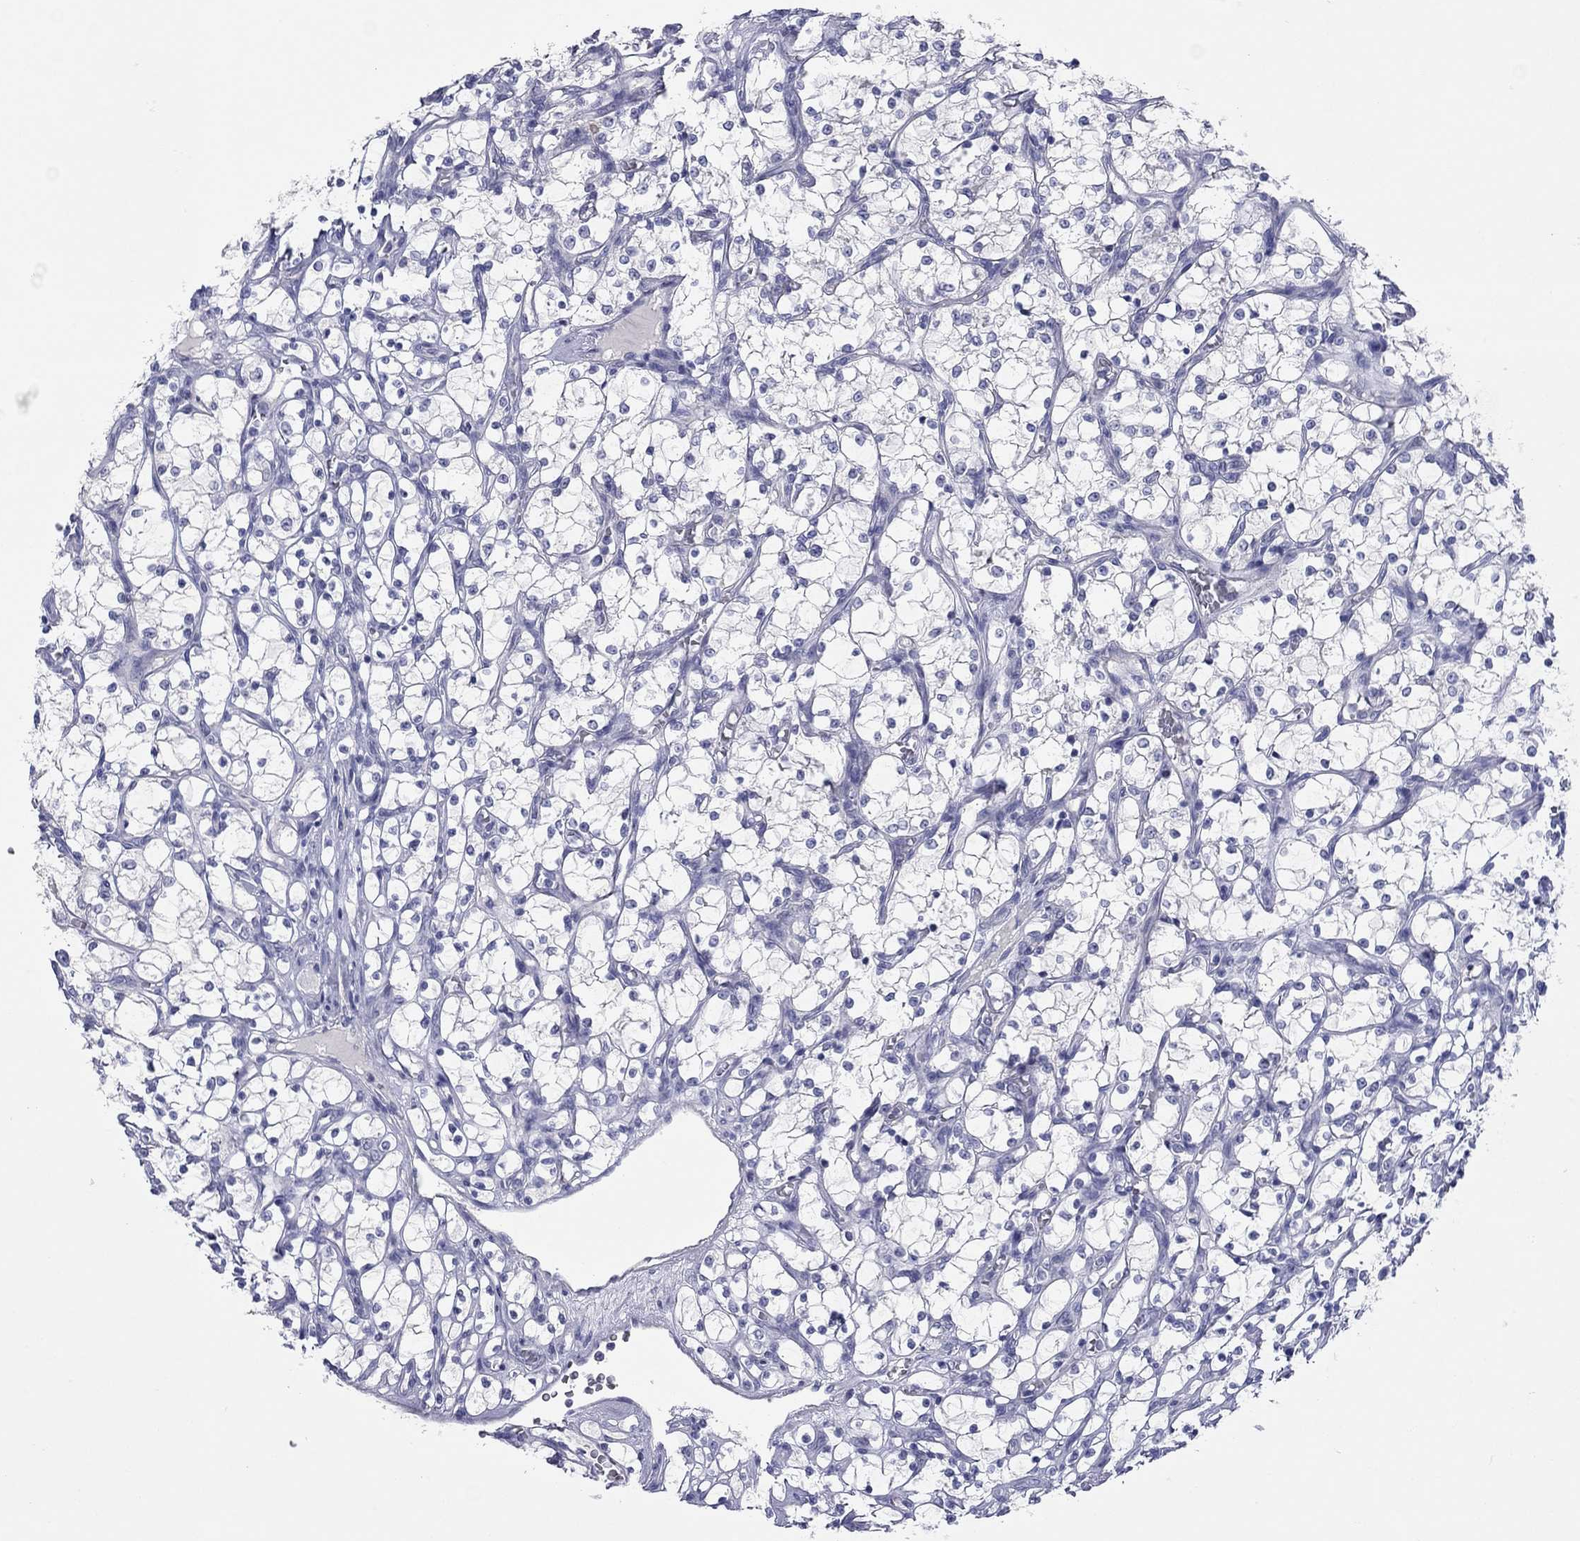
{"staining": {"intensity": "negative", "quantity": "none", "location": "none"}, "tissue": "renal cancer", "cell_type": "Tumor cells", "image_type": "cancer", "snomed": [{"axis": "morphology", "description": "Adenocarcinoma, NOS"}, {"axis": "topography", "description": "Kidney"}], "caption": "This micrograph is of renal cancer stained with IHC to label a protein in brown with the nuclei are counter-stained blue. There is no staining in tumor cells.", "gene": "ITGAE", "patient": {"sex": "female", "age": 69}}